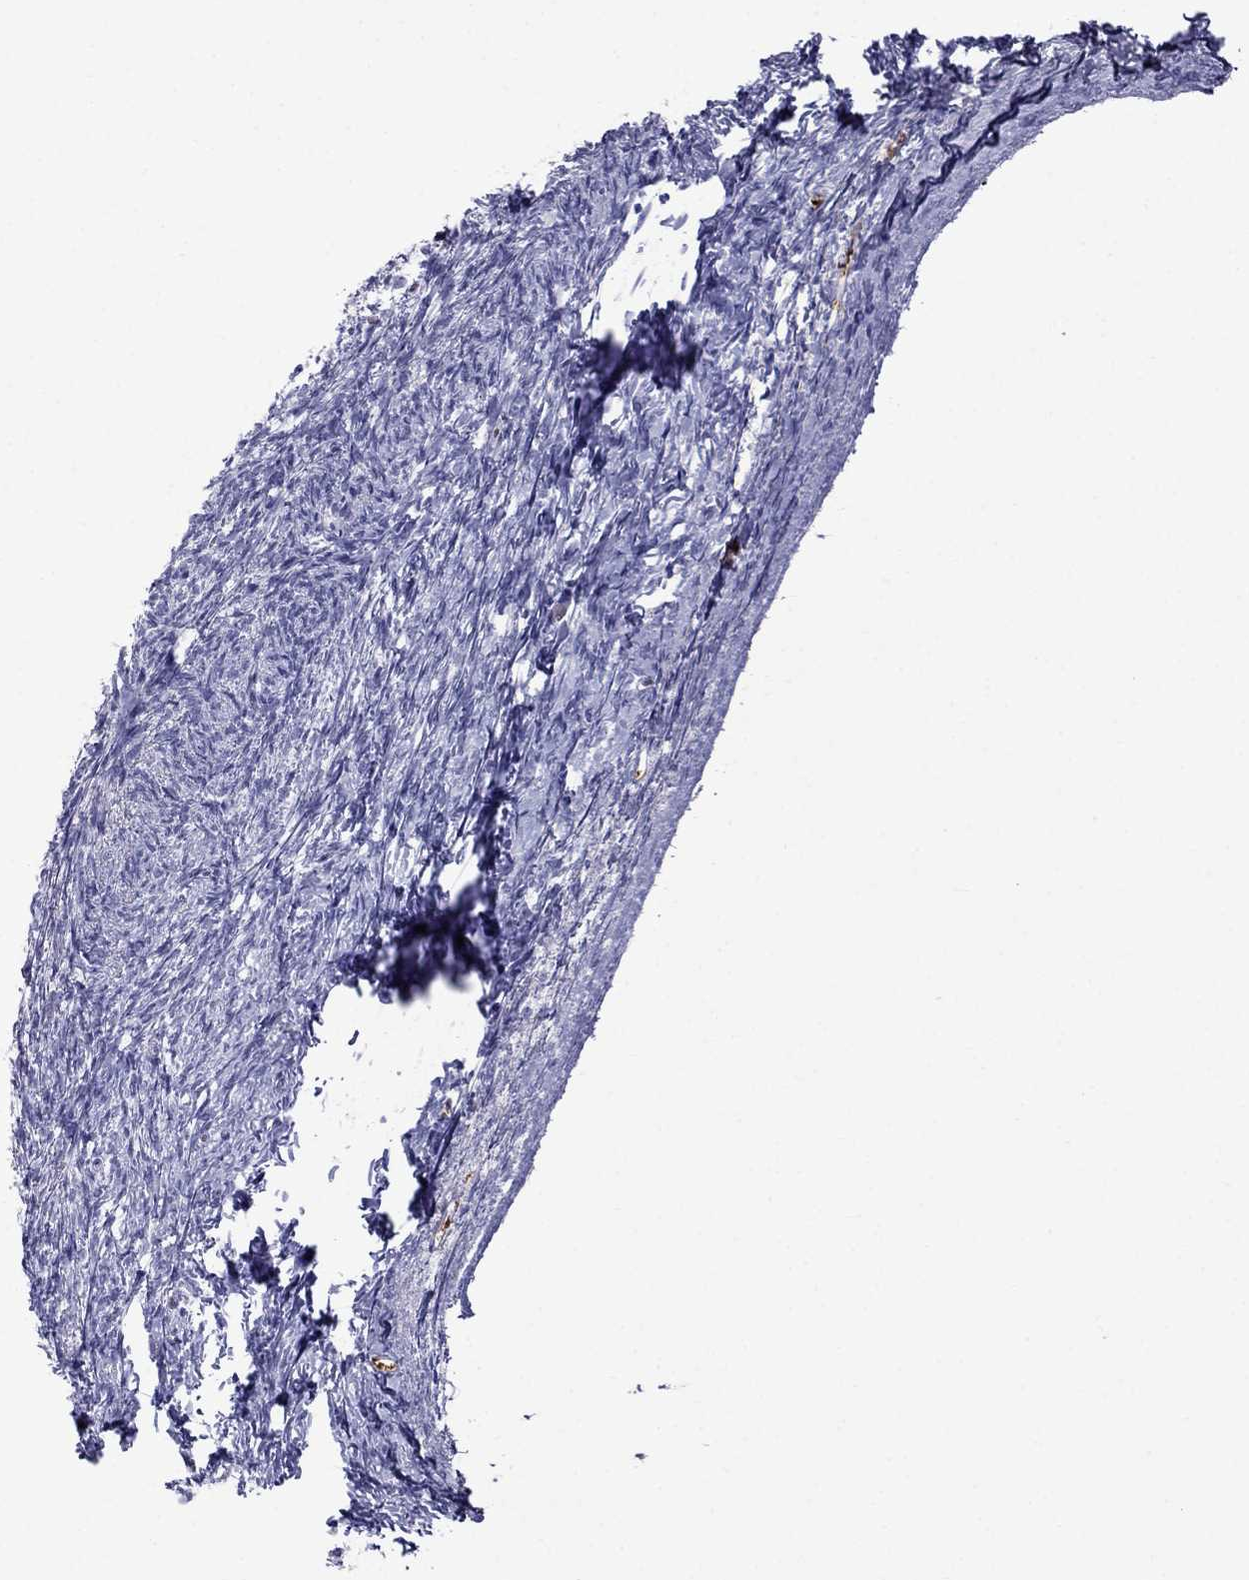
{"staining": {"intensity": "negative", "quantity": "none", "location": "none"}, "tissue": "ovary", "cell_type": "Ovarian stroma cells", "image_type": "normal", "snomed": [{"axis": "morphology", "description": "Normal tissue, NOS"}, {"axis": "topography", "description": "Ovary"}], "caption": "The image demonstrates no significant staining in ovarian stroma cells of ovary.", "gene": "MGP", "patient": {"sex": "female", "age": 39}}